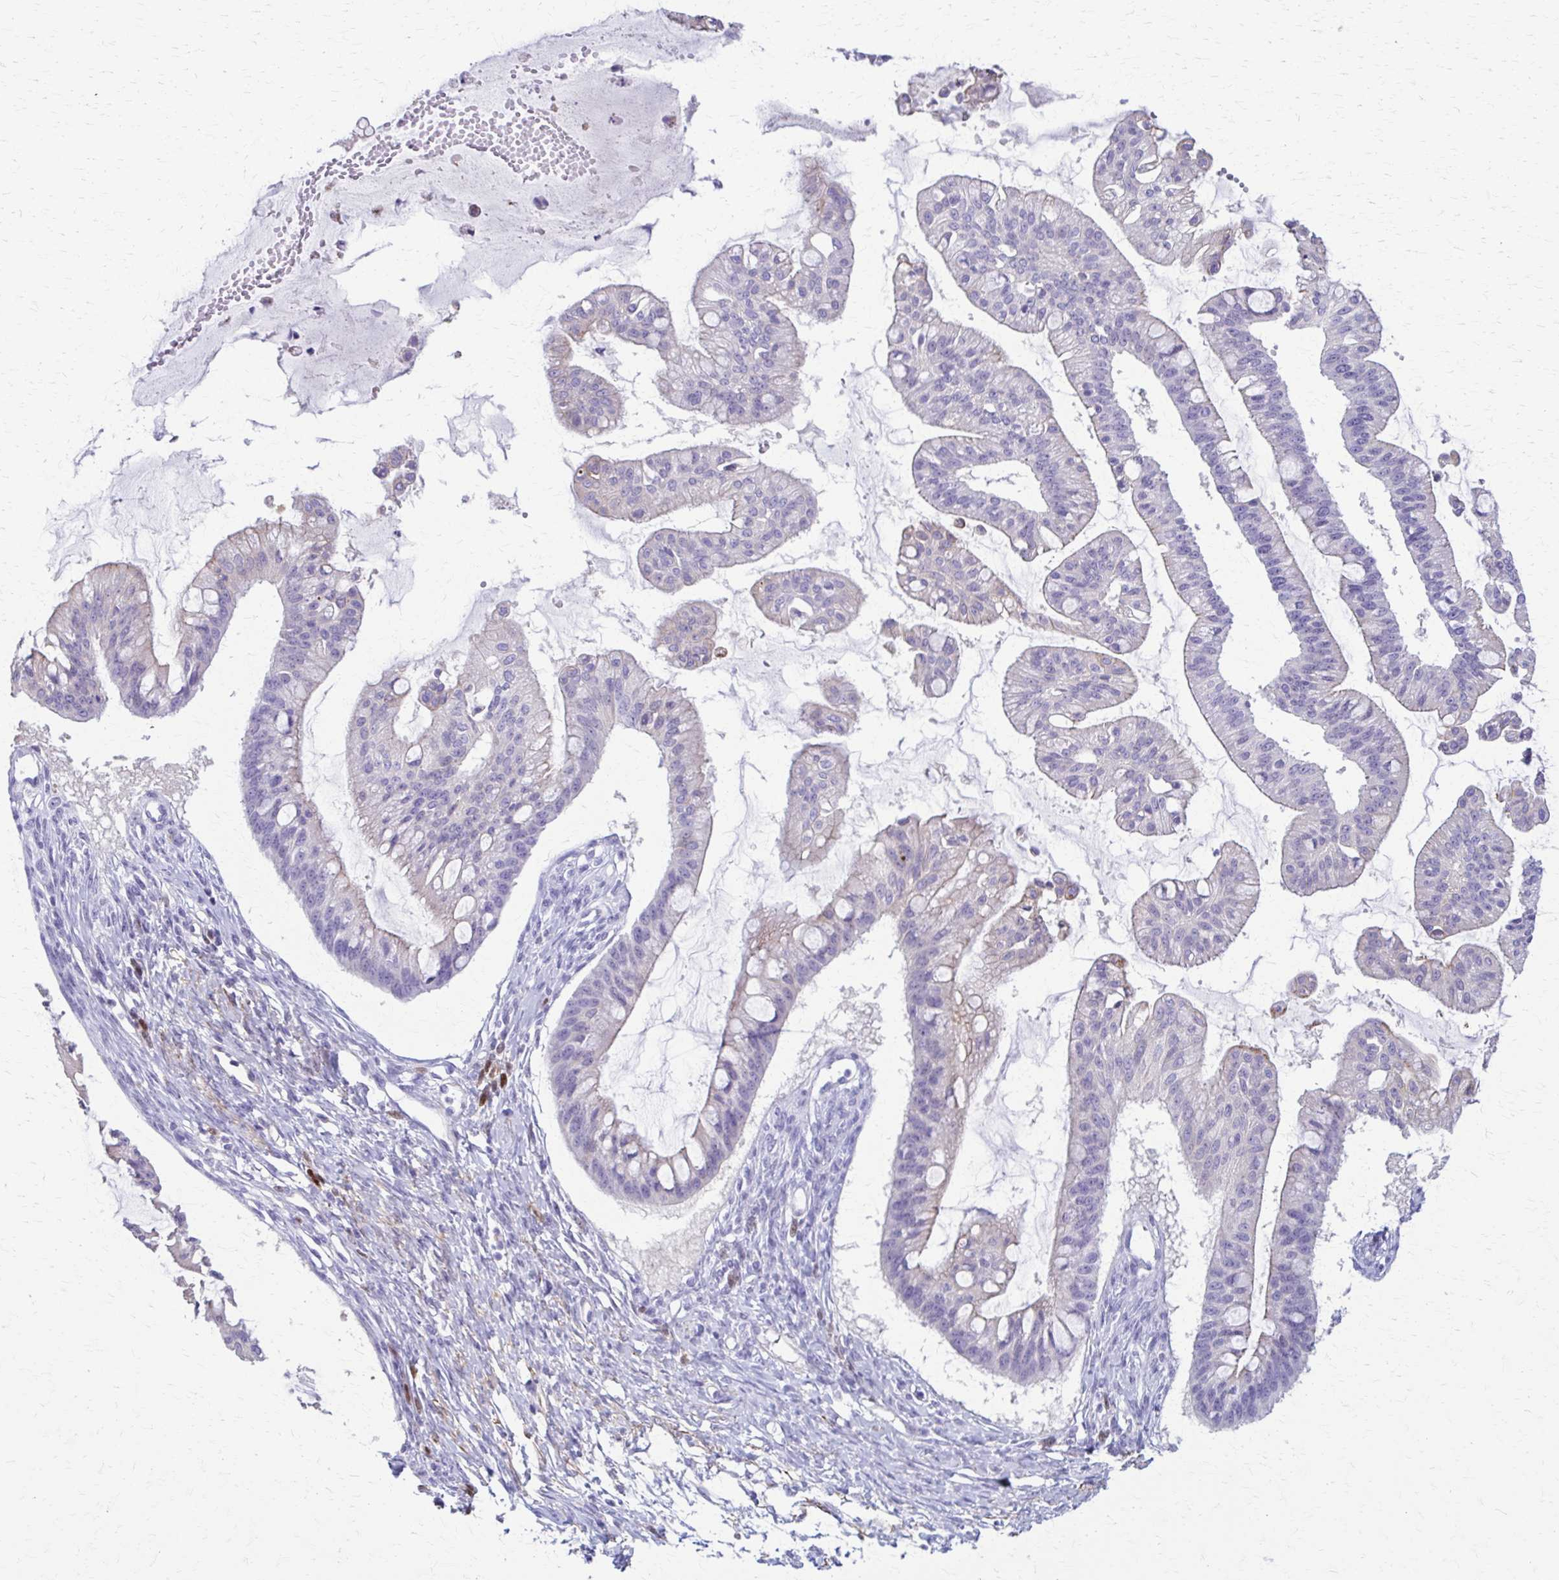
{"staining": {"intensity": "weak", "quantity": "25%-75%", "location": "cytoplasmic/membranous"}, "tissue": "ovarian cancer", "cell_type": "Tumor cells", "image_type": "cancer", "snomed": [{"axis": "morphology", "description": "Cystadenocarcinoma, mucinous, NOS"}, {"axis": "topography", "description": "Ovary"}], "caption": "Immunohistochemical staining of ovarian mucinous cystadenocarcinoma demonstrates weak cytoplasmic/membranous protein staining in approximately 25%-75% of tumor cells. (DAB IHC, brown staining for protein, blue staining for nuclei).", "gene": "DSP", "patient": {"sex": "female", "age": 73}}